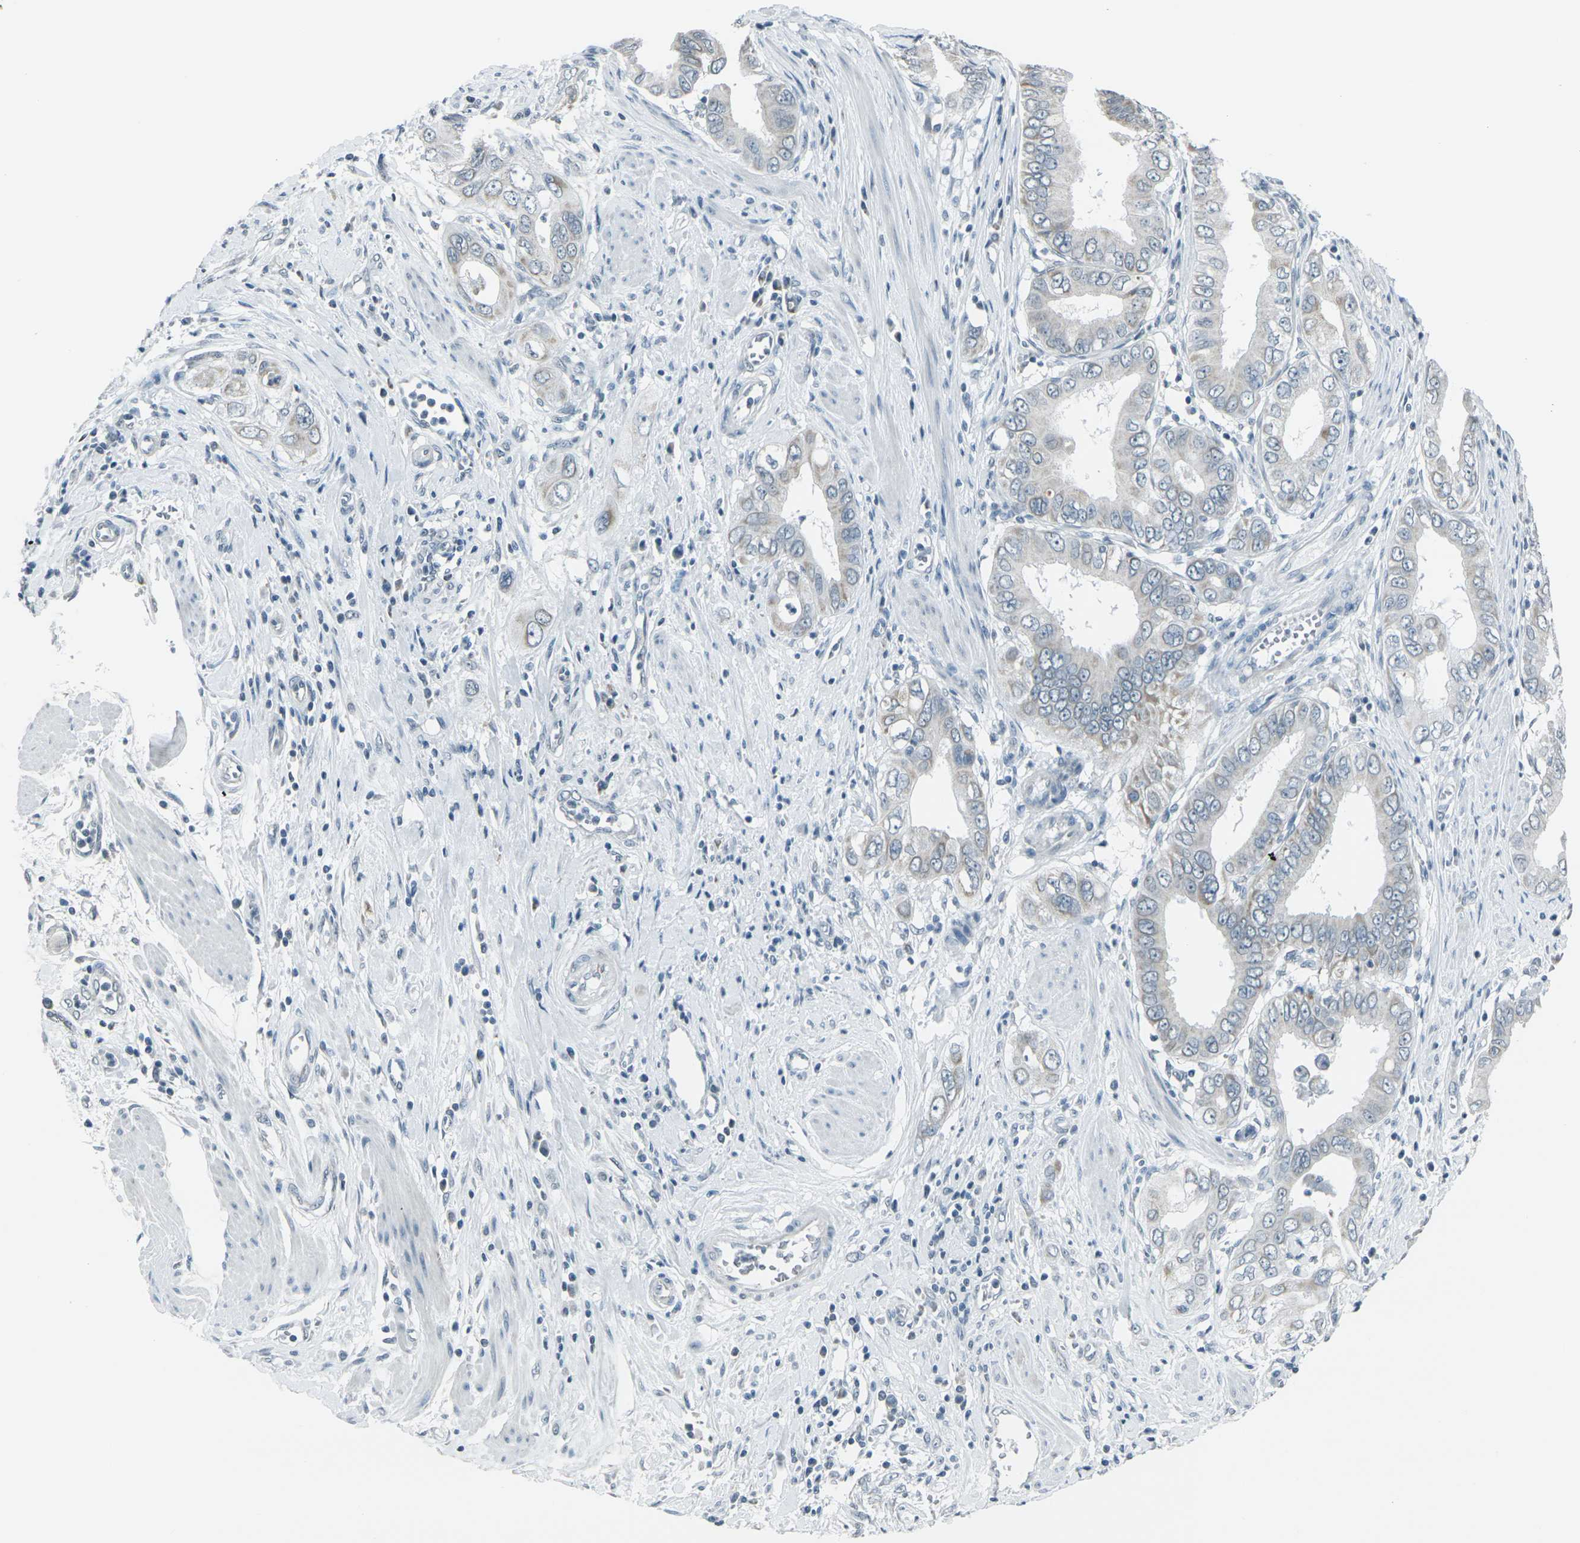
{"staining": {"intensity": "negative", "quantity": "none", "location": "none"}, "tissue": "pancreatic cancer", "cell_type": "Tumor cells", "image_type": "cancer", "snomed": [{"axis": "morphology", "description": "Normal tissue, NOS"}, {"axis": "topography", "description": "Lymph node"}], "caption": "The IHC image has no significant staining in tumor cells of pancreatic cancer tissue. (IHC, brightfield microscopy, high magnification).", "gene": "H2BC1", "patient": {"sex": "male", "age": 50}}